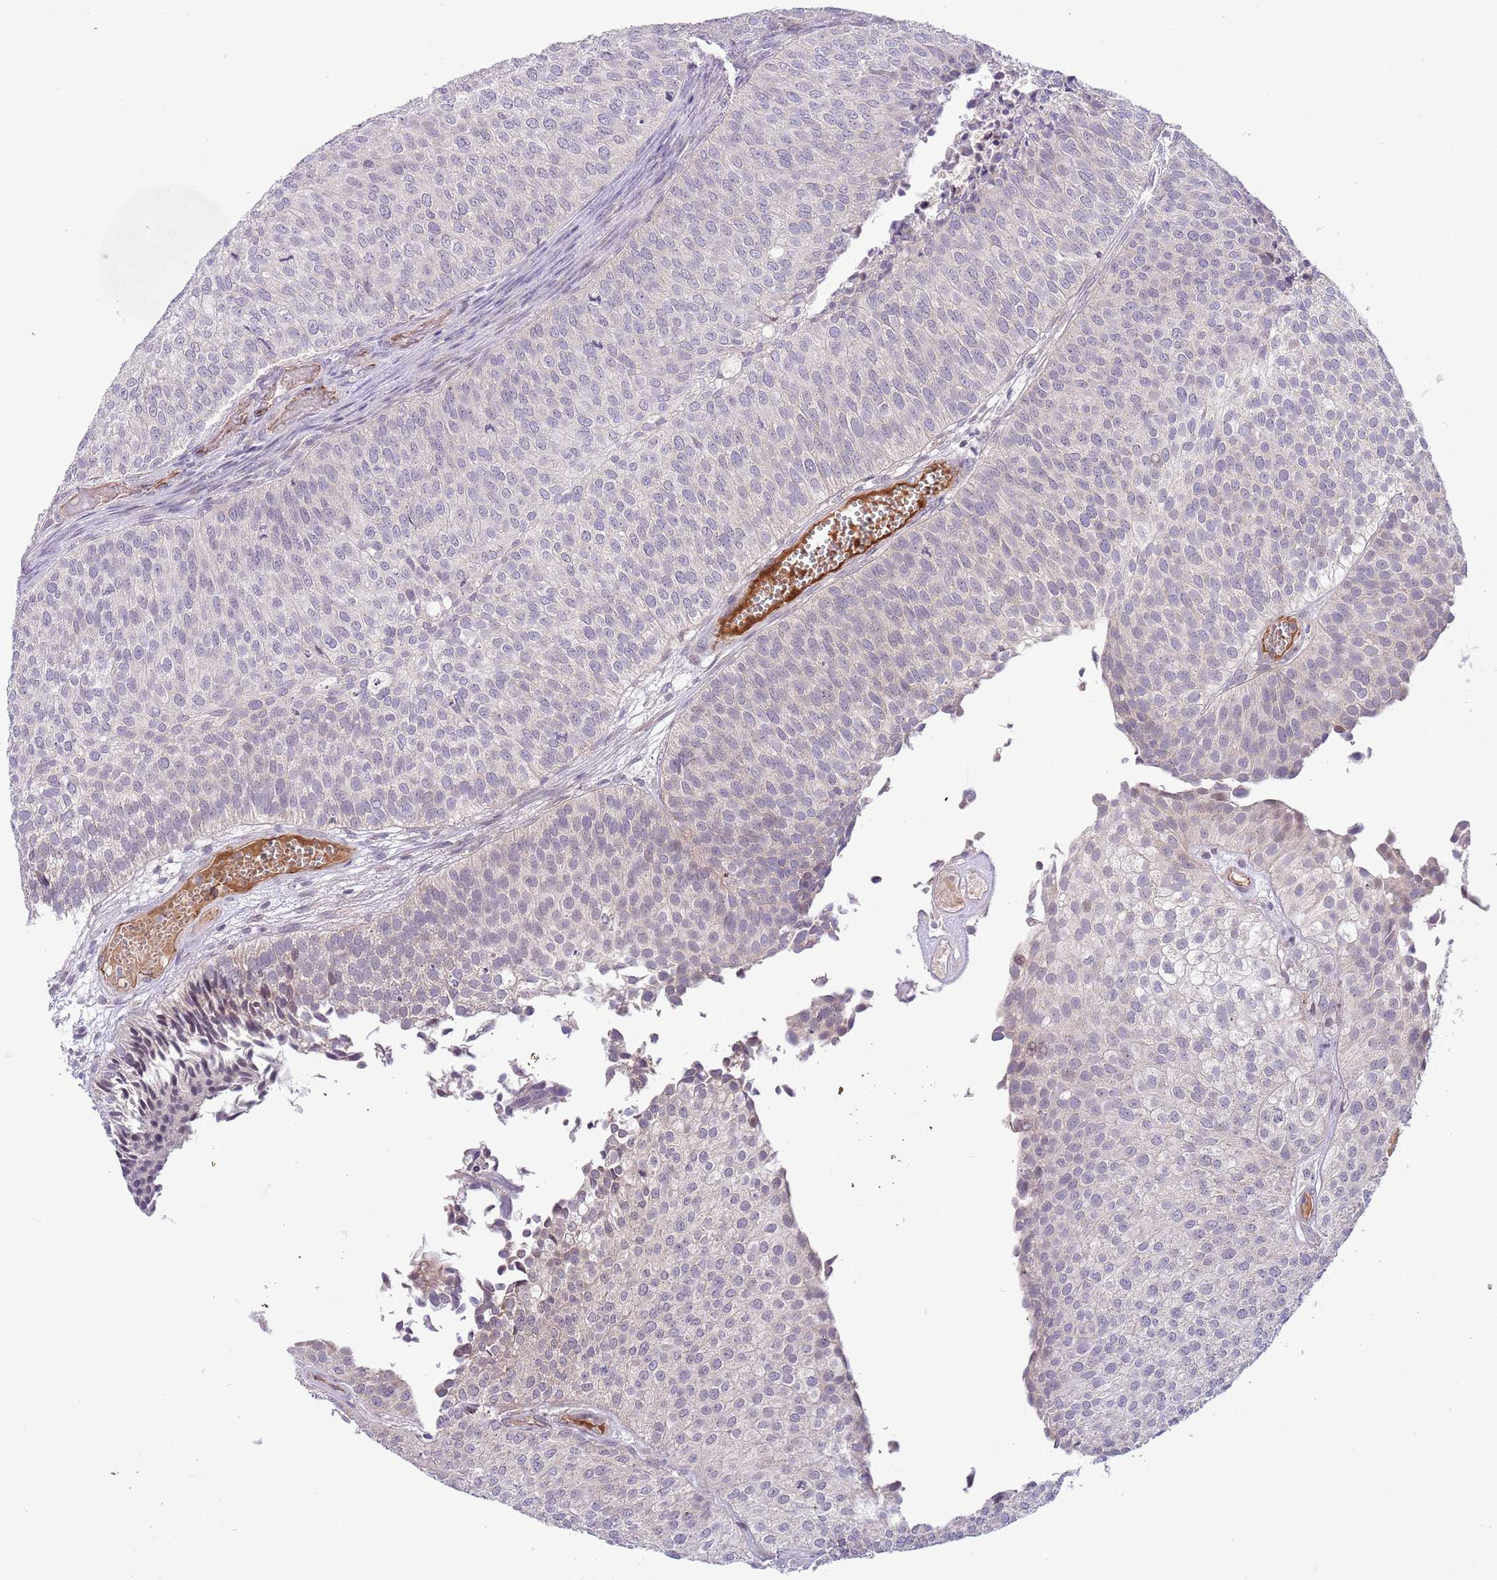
{"staining": {"intensity": "weak", "quantity": "<25%", "location": "nuclear"}, "tissue": "urothelial cancer", "cell_type": "Tumor cells", "image_type": "cancer", "snomed": [{"axis": "morphology", "description": "Urothelial carcinoma, Low grade"}, {"axis": "topography", "description": "Urinary bladder"}], "caption": "Photomicrograph shows no significant protein positivity in tumor cells of low-grade urothelial carcinoma. (DAB (3,3'-diaminobenzidine) immunohistochemistry with hematoxylin counter stain).", "gene": "DPP10", "patient": {"sex": "male", "age": 84}}